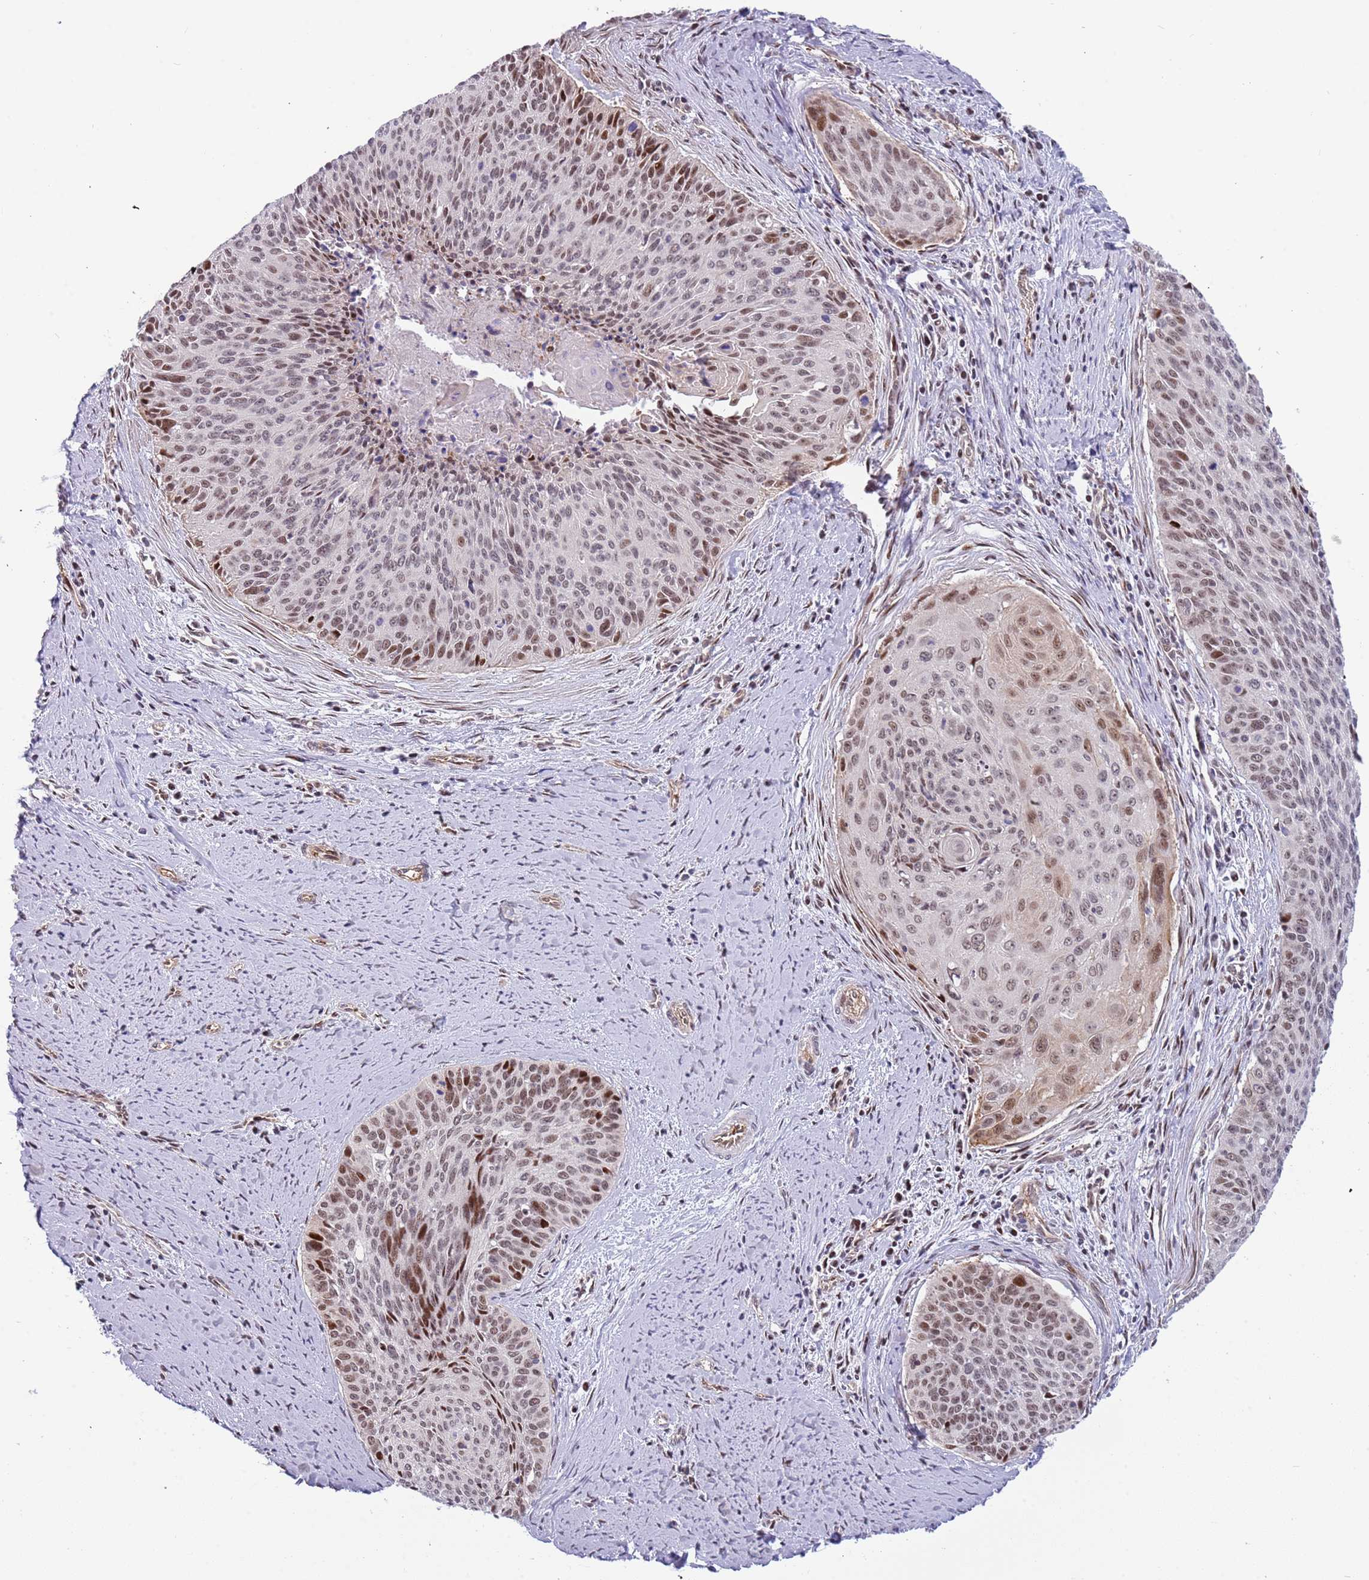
{"staining": {"intensity": "moderate", "quantity": ">75%", "location": "nuclear"}, "tissue": "cervical cancer", "cell_type": "Tumor cells", "image_type": "cancer", "snomed": [{"axis": "morphology", "description": "Squamous cell carcinoma, NOS"}, {"axis": "topography", "description": "Cervix"}], "caption": "Squamous cell carcinoma (cervical) stained for a protein (brown) shows moderate nuclear positive staining in about >75% of tumor cells.", "gene": "LRMDA", "patient": {"sex": "female", "age": 55}}